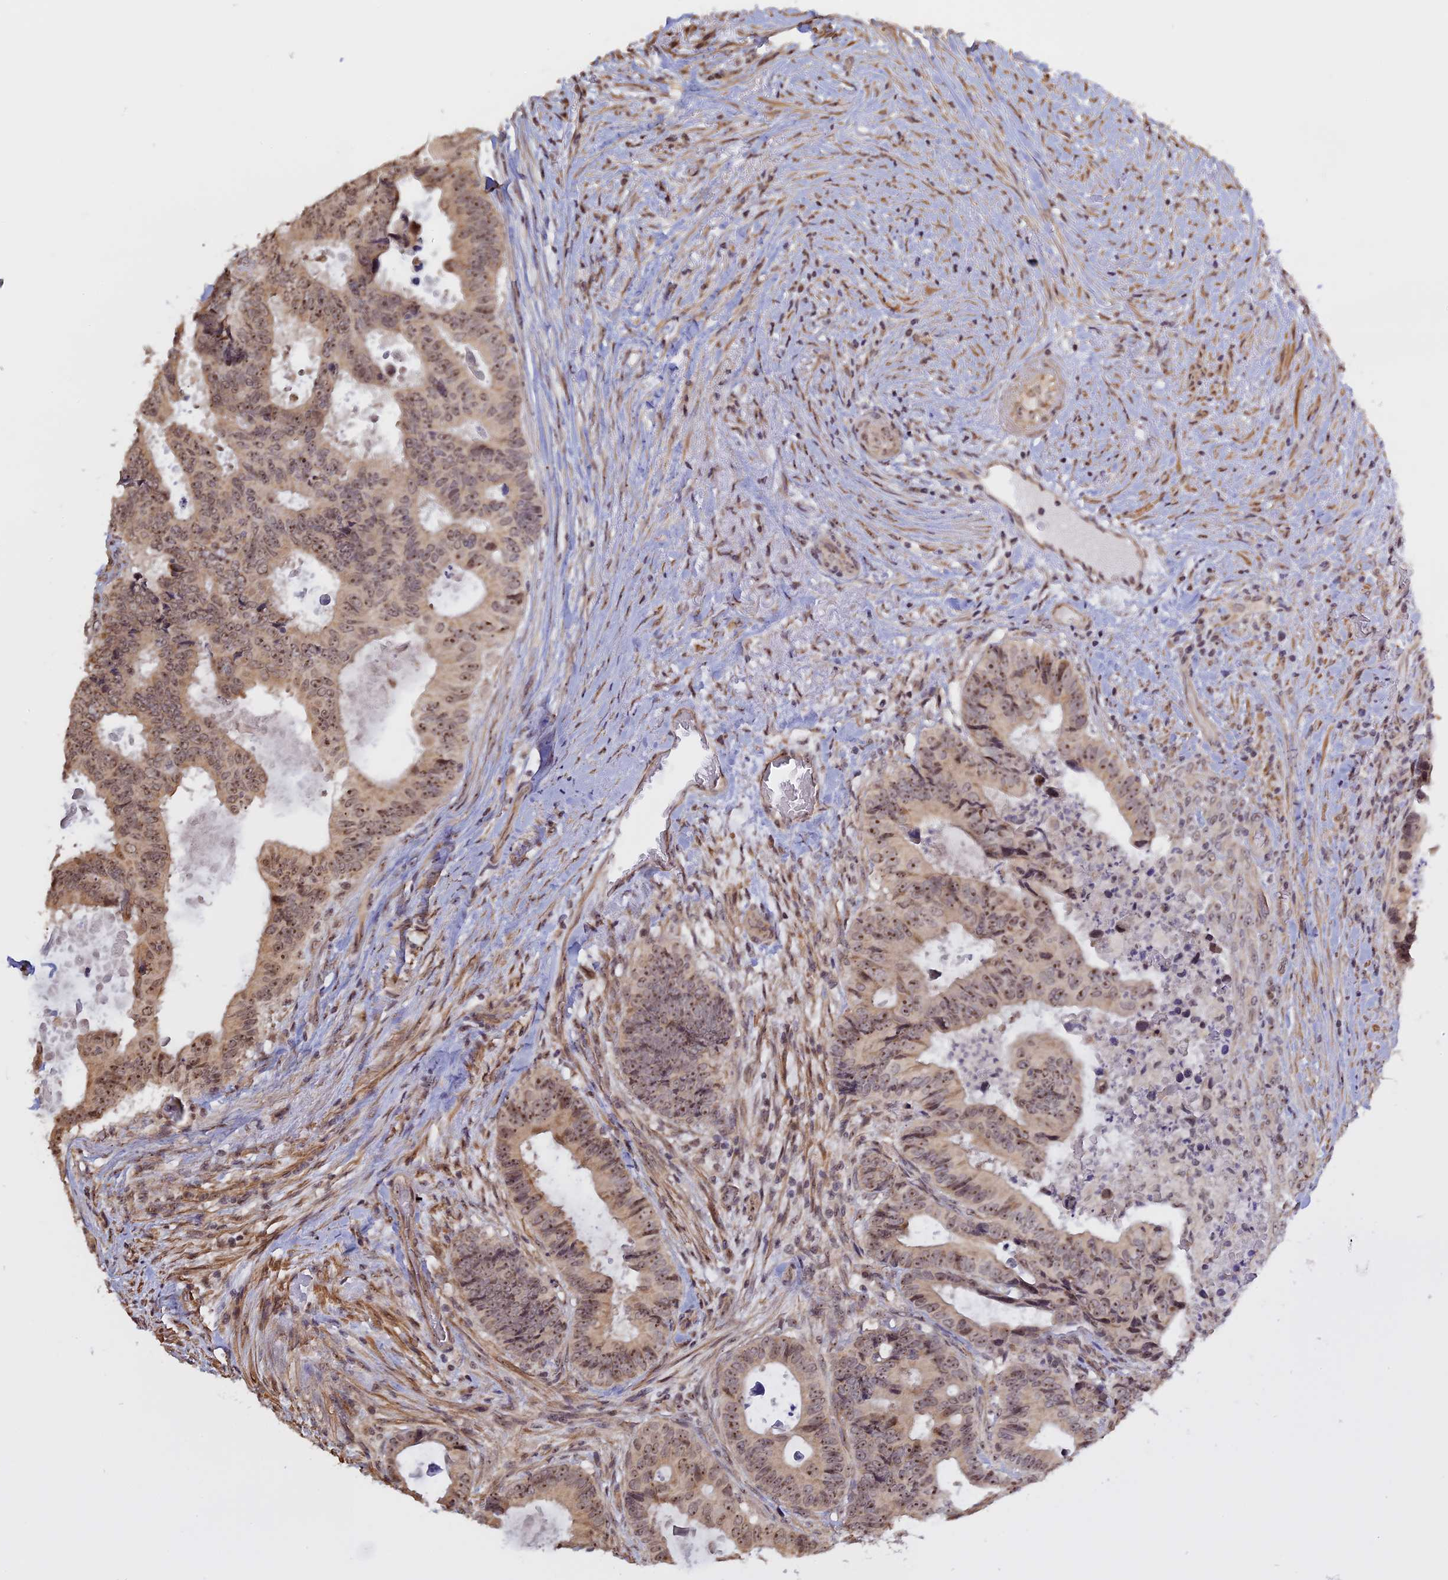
{"staining": {"intensity": "moderate", "quantity": "25%-75%", "location": "nuclear"}, "tissue": "colorectal cancer", "cell_type": "Tumor cells", "image_type": "cancer", "snomed": [{"axis": "morphology", "description": "Adenocarcinoma, NOS"}, {"axis": "topography", "description": "Colon"}], "caption": "Immunohistochemistry (IHC) of colorectal cancer (adenocarcinoma) displays medium levels of moderate nuclear expression in approximately 25%-75% of tumor cells.", "gene": "MGA", "patient": {"sex": "male", "age": 85}}